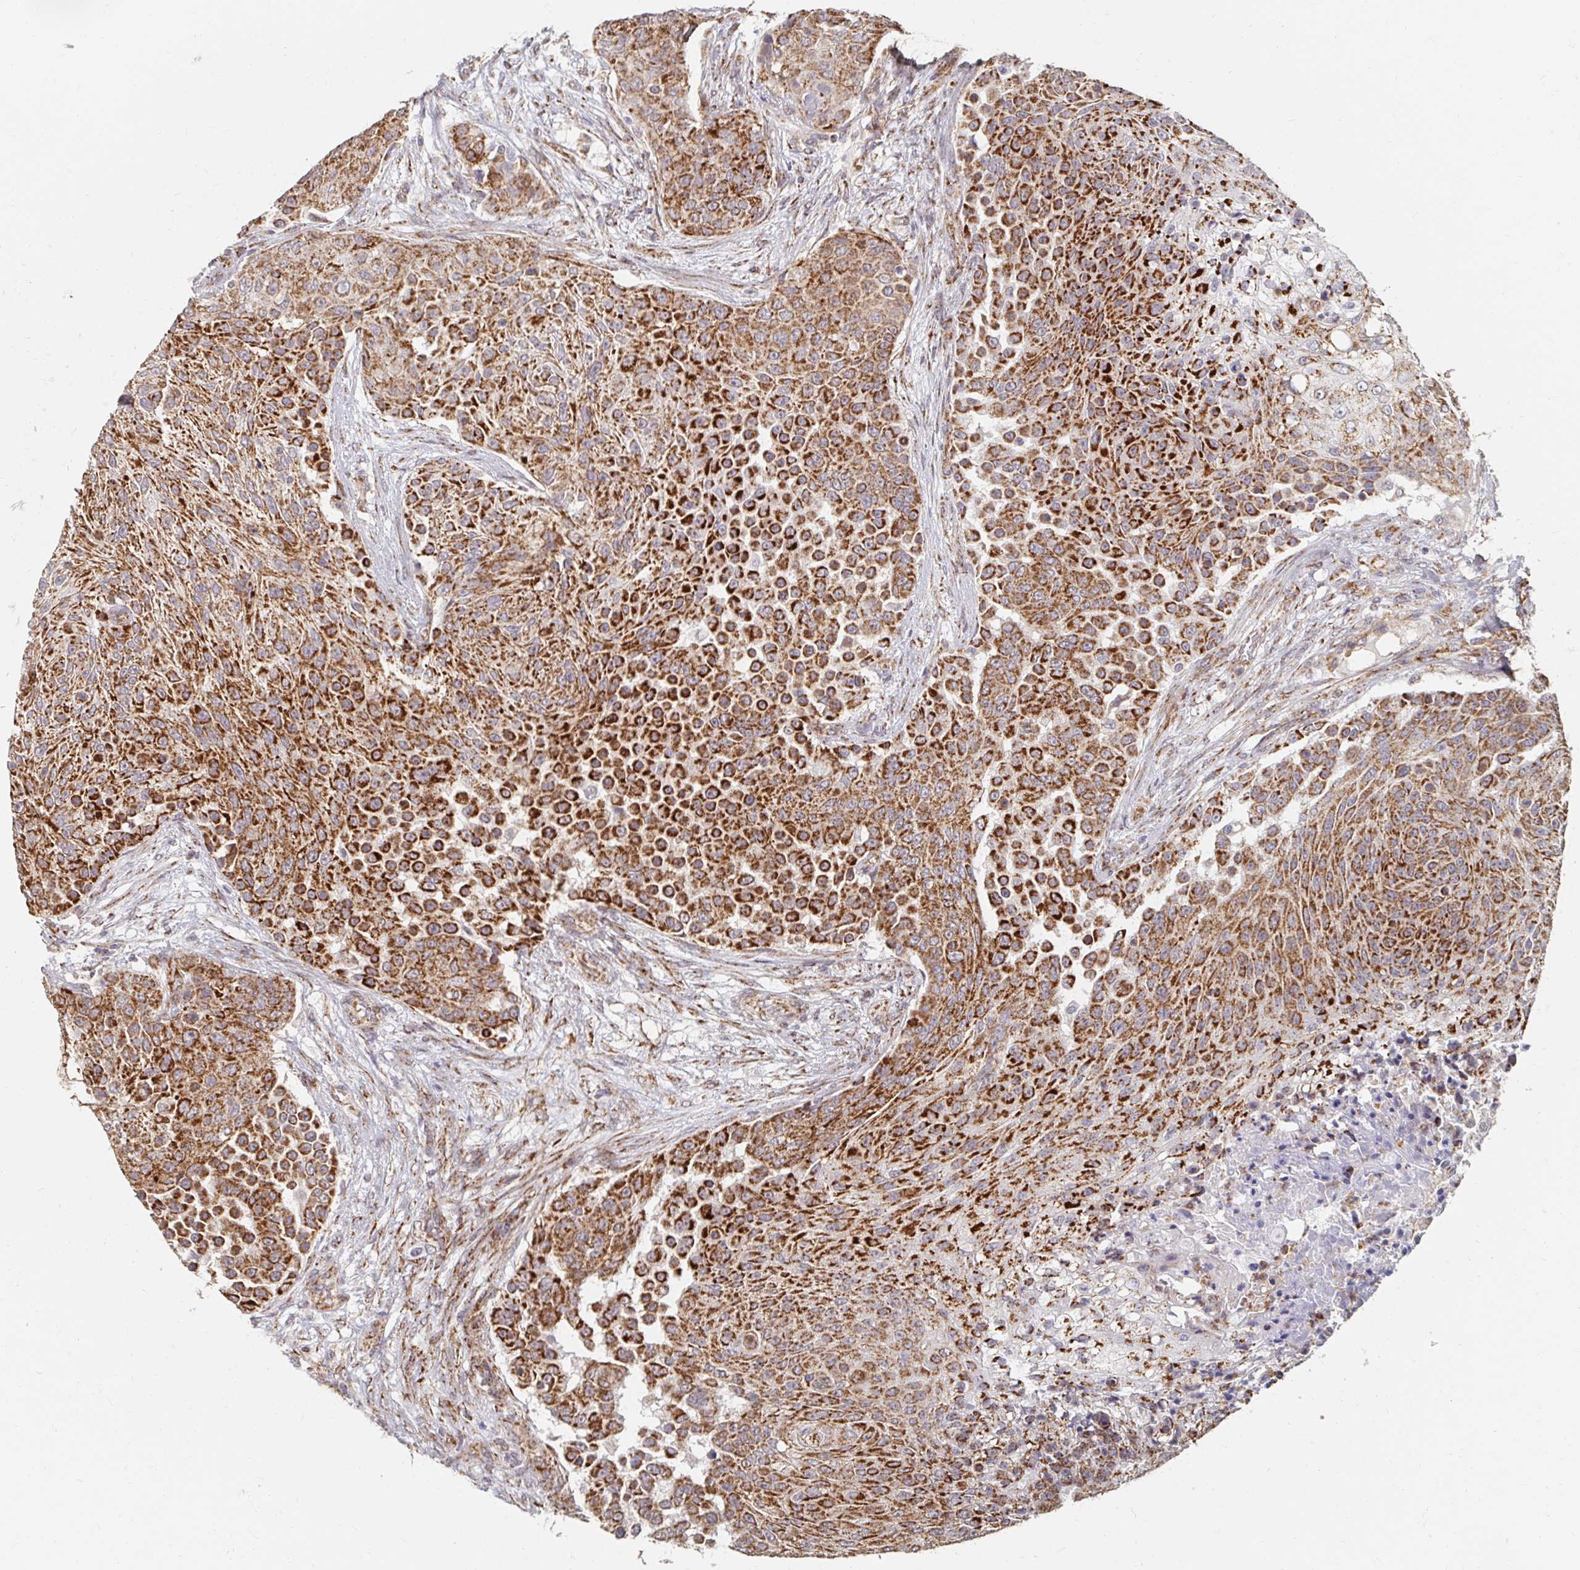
{"staining": {"intensity": "strong", "quantity": ">75%", "location": "cytoplasmic/membranous"}, "tissue": "urothelial cancer", "cell_type": "Tumor cells", "image_type": "cancer", "snomed": [{"axis": "morphology", "description": "Urothelial carcinoma, High grade"}, {"axis": "topography", "description": "Urinary bladder"}], "caption": "Strong cytoplasmic/membranous protein expression is present in about >75% of tumor cells in urothelial cancer. The protein is stained brown, and the nuclei are stained in blue (DAB (3,3'-diaminobenzidine) IHC with brightfield microscopy, high magnification).", "gene": "MAVS", "patient": {"sex": "female", "age": 63}}